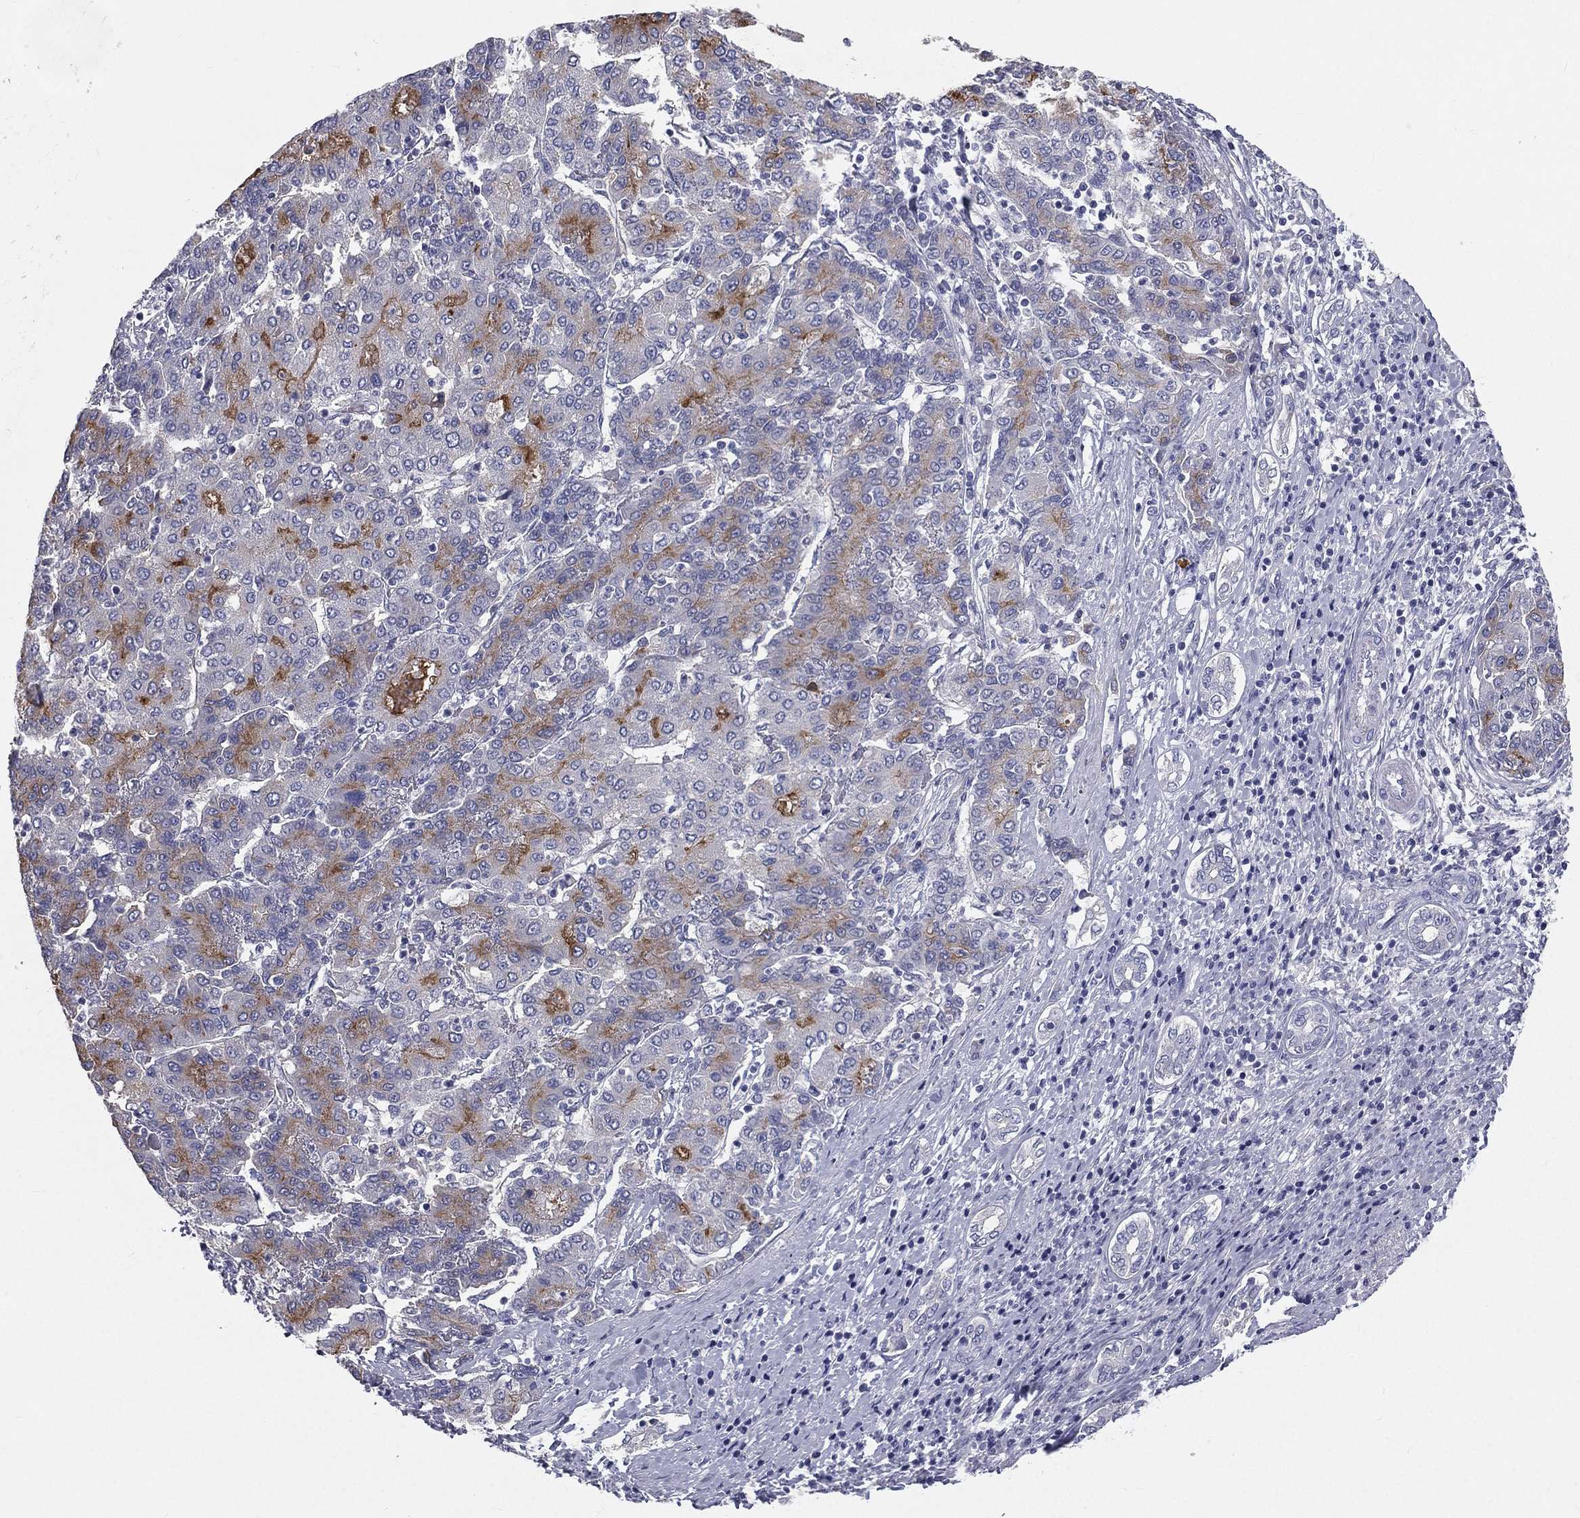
{"staining": {"intensity": "moderate", "quantity": "<25%", "location": "cytoplasmic/membranous"}, "tissue": "liver cancer", "cell_type": "Tumor cells", "image_type": "cancer", "snomed": [{"axis": "morphology", "description": "Carcinoma, Hepatocellular, NOS"}, {"axis": "topography", "description": "Liver"}], "caption": "A brown stain shows moderate cytoplasmic/membranous positivity of a protein in human liver cancer tumor cells.", "gene": "MUC13", "patient": {"sex": "male", "age": 65}}